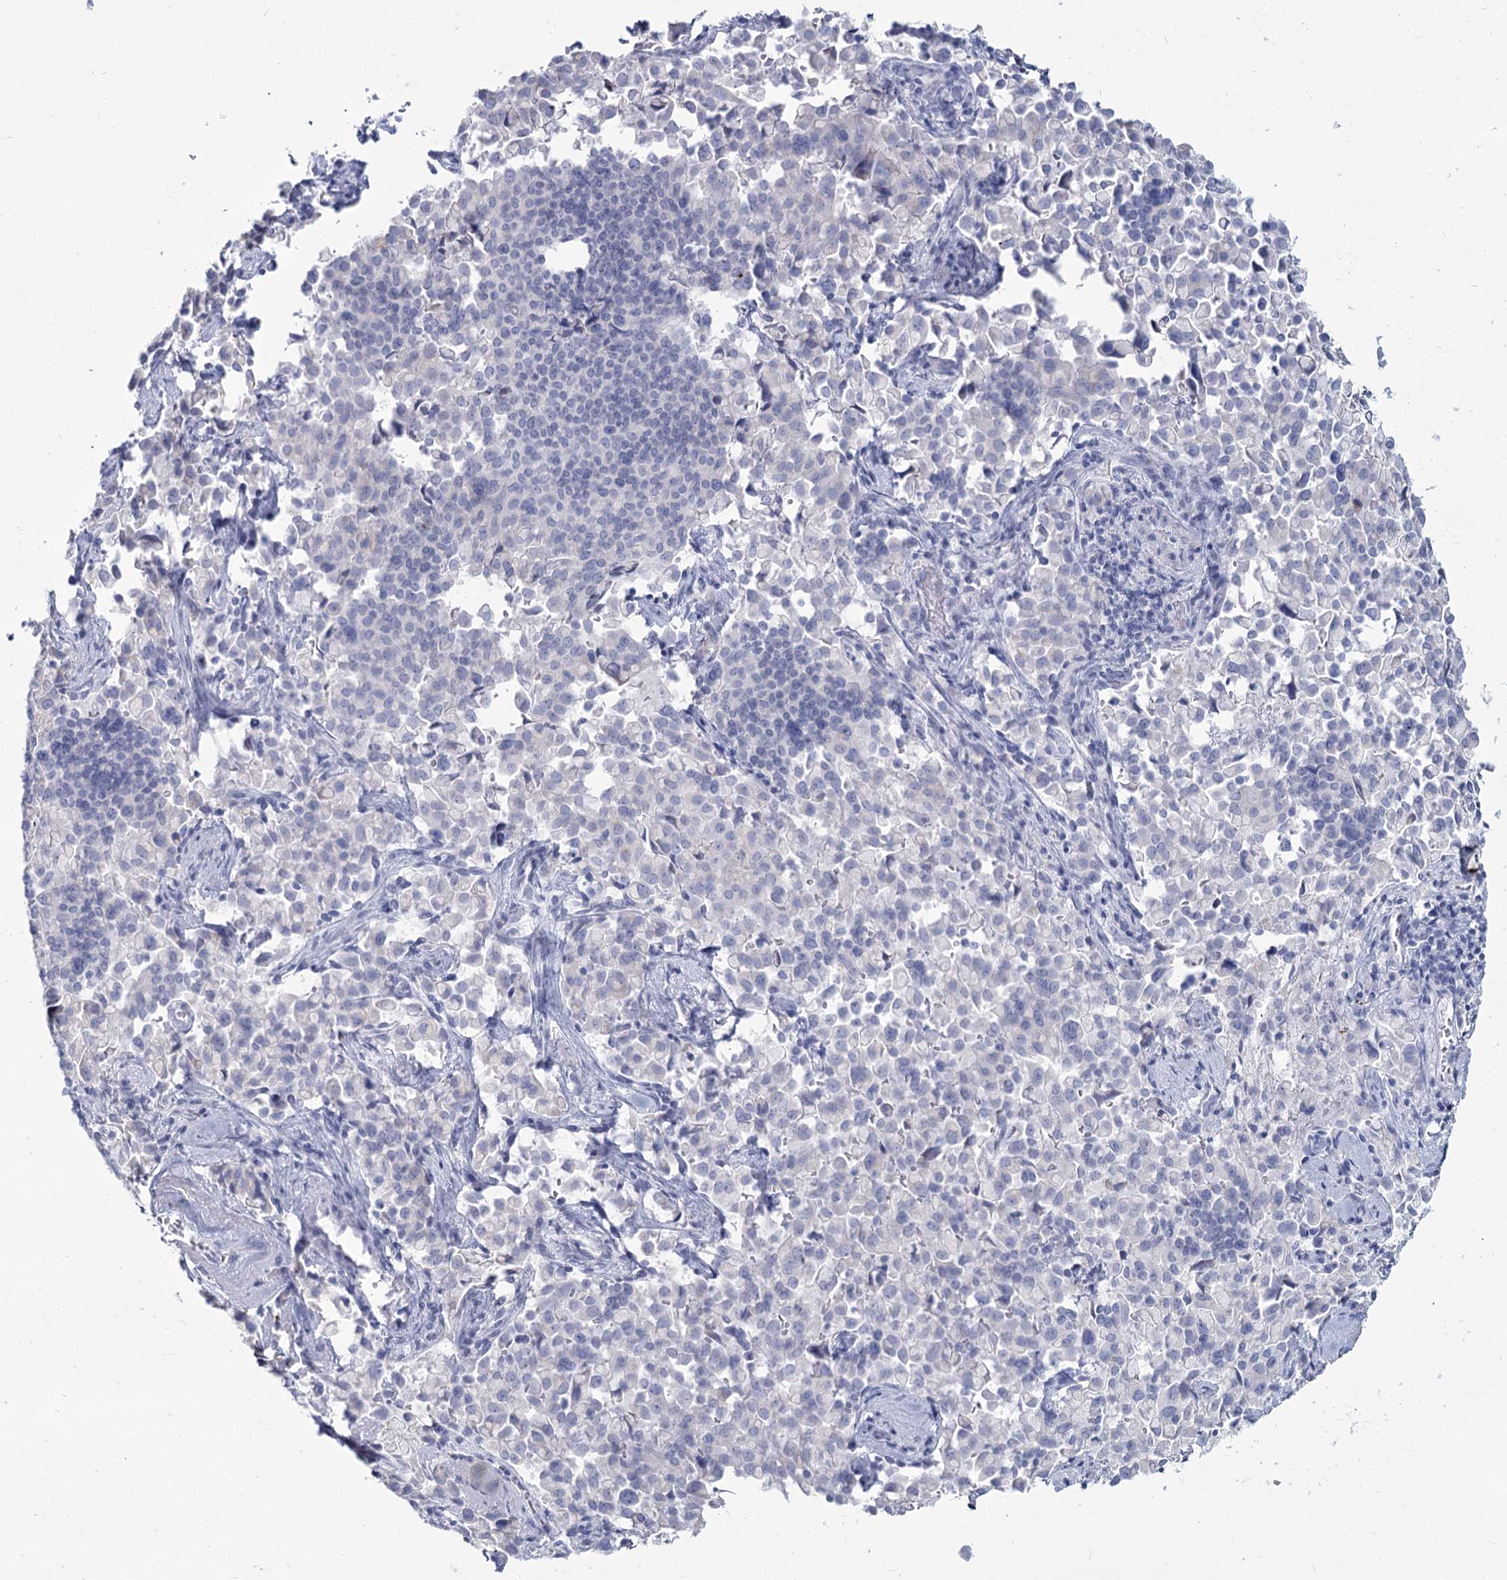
{"staining": {"intensity": "negative", "quantity": "none", "location": "none"}, "tissue": "pancreatic cancer", "cell_type": "Tumor cells", "image_type": "cancer", "snomed": [{"axis": "morphology", "description": "Adenocarcinoma, NOS"}, {"axis": "topography", "description": "Pancreas"}], "caption": "A histopathology image of pancreatic adenocarcinoma stained for a protein reveals no brown staining in tumor cells.", "gene": "SLC6A19", "patient": {"sex": "male", "age": 65}}